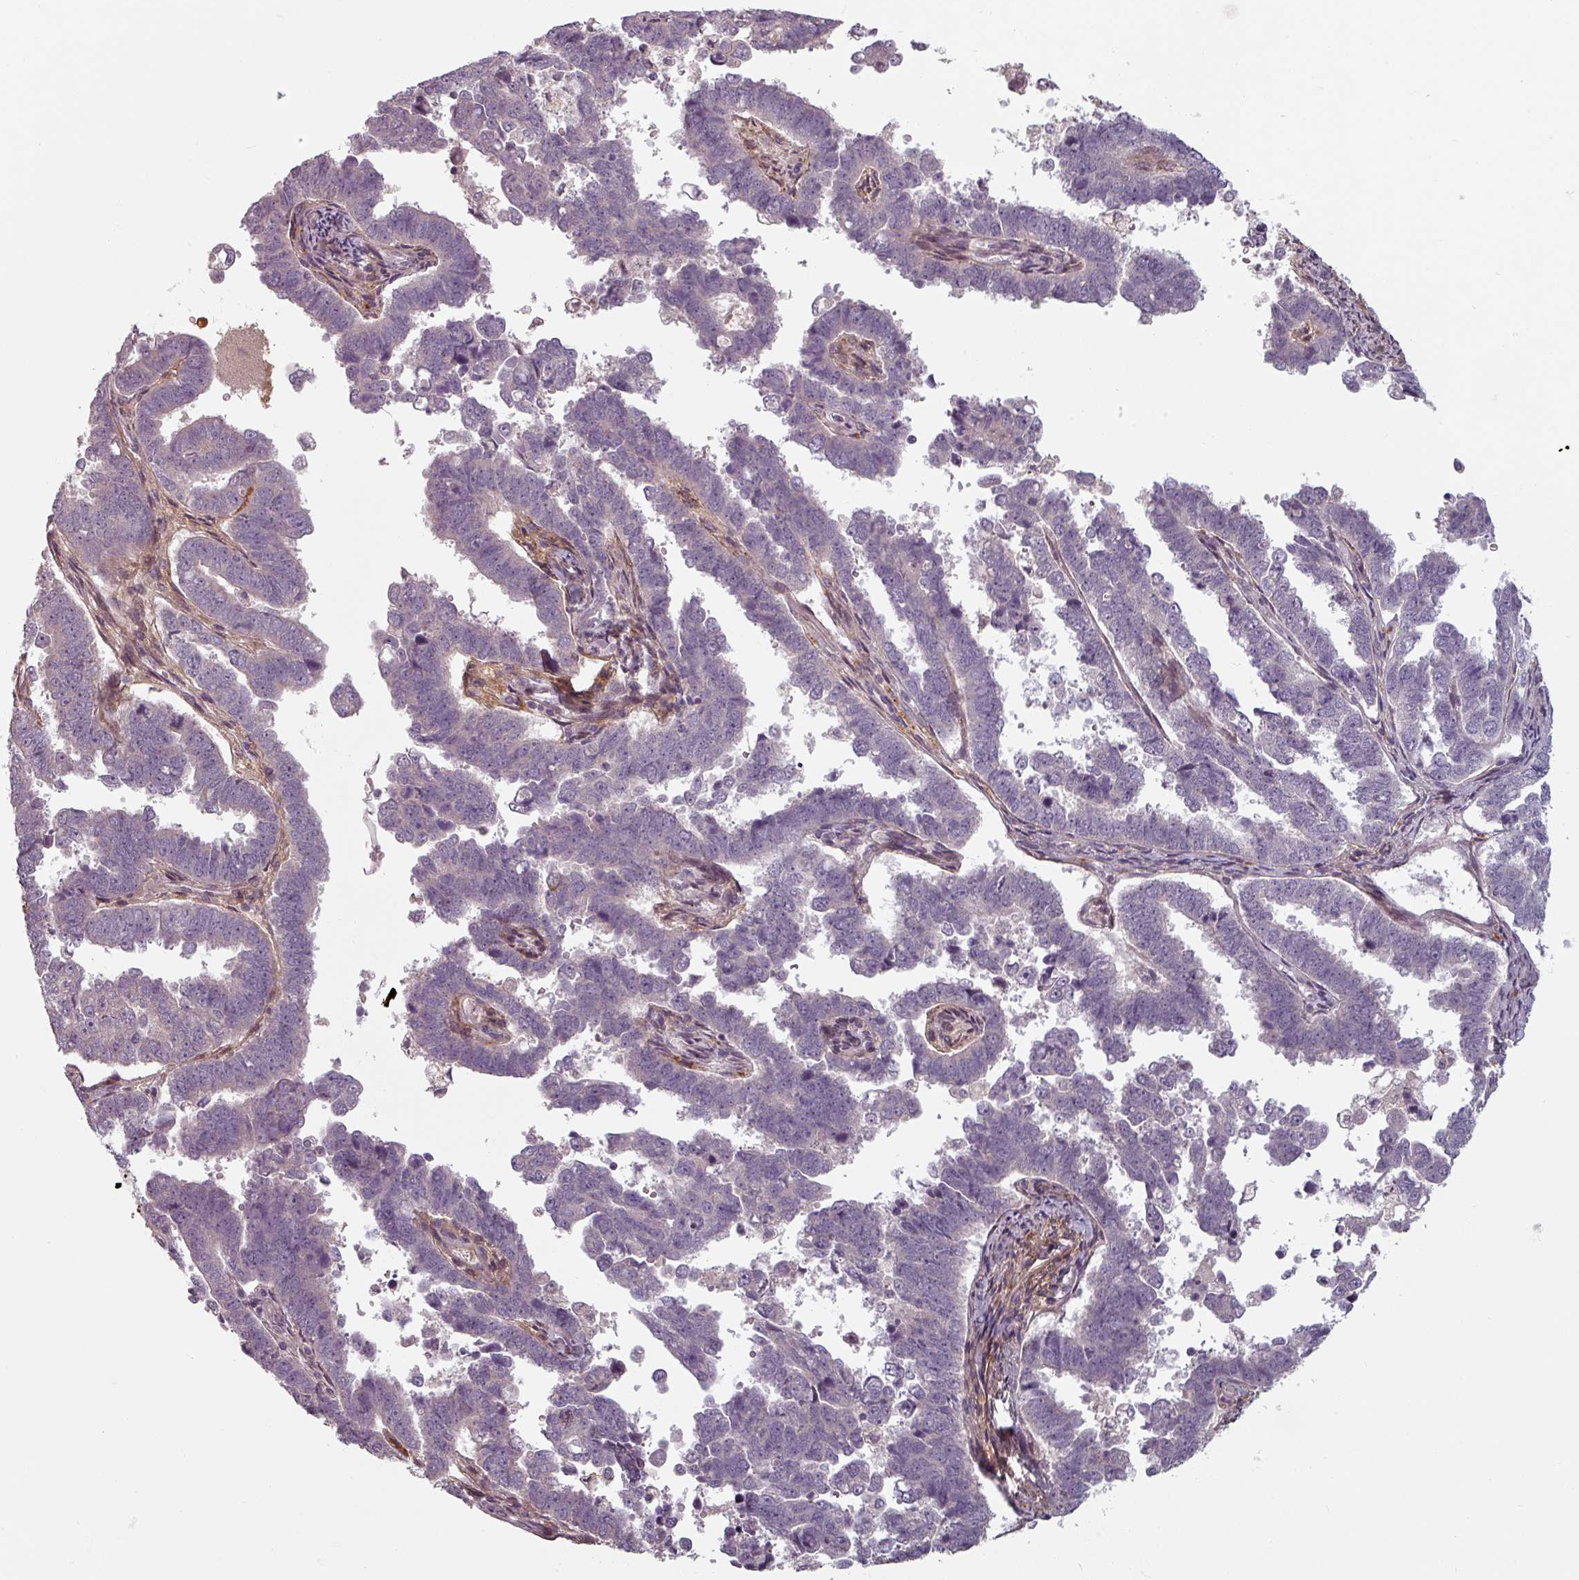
{"staining": {"intensity": "negative", "quantity": "none", "location": "none"}, "tissue": "endometrial cancer", "cell_type": "Tumor cells", "image_type": "cancer", "snomed": [{"axis": "morphology", "description": "Adenocarcinoma, NOS"}, {"axis": "topography", "description": "Endometrium"}], "caption": "Human adenocarcinoma (endometrial) stained for a protein using immunohistochemistry (IHC) demonstrates no staining in tumor cells.", "gene": "CYB5RL", "patient": {"sex": "female", "age": 75}}